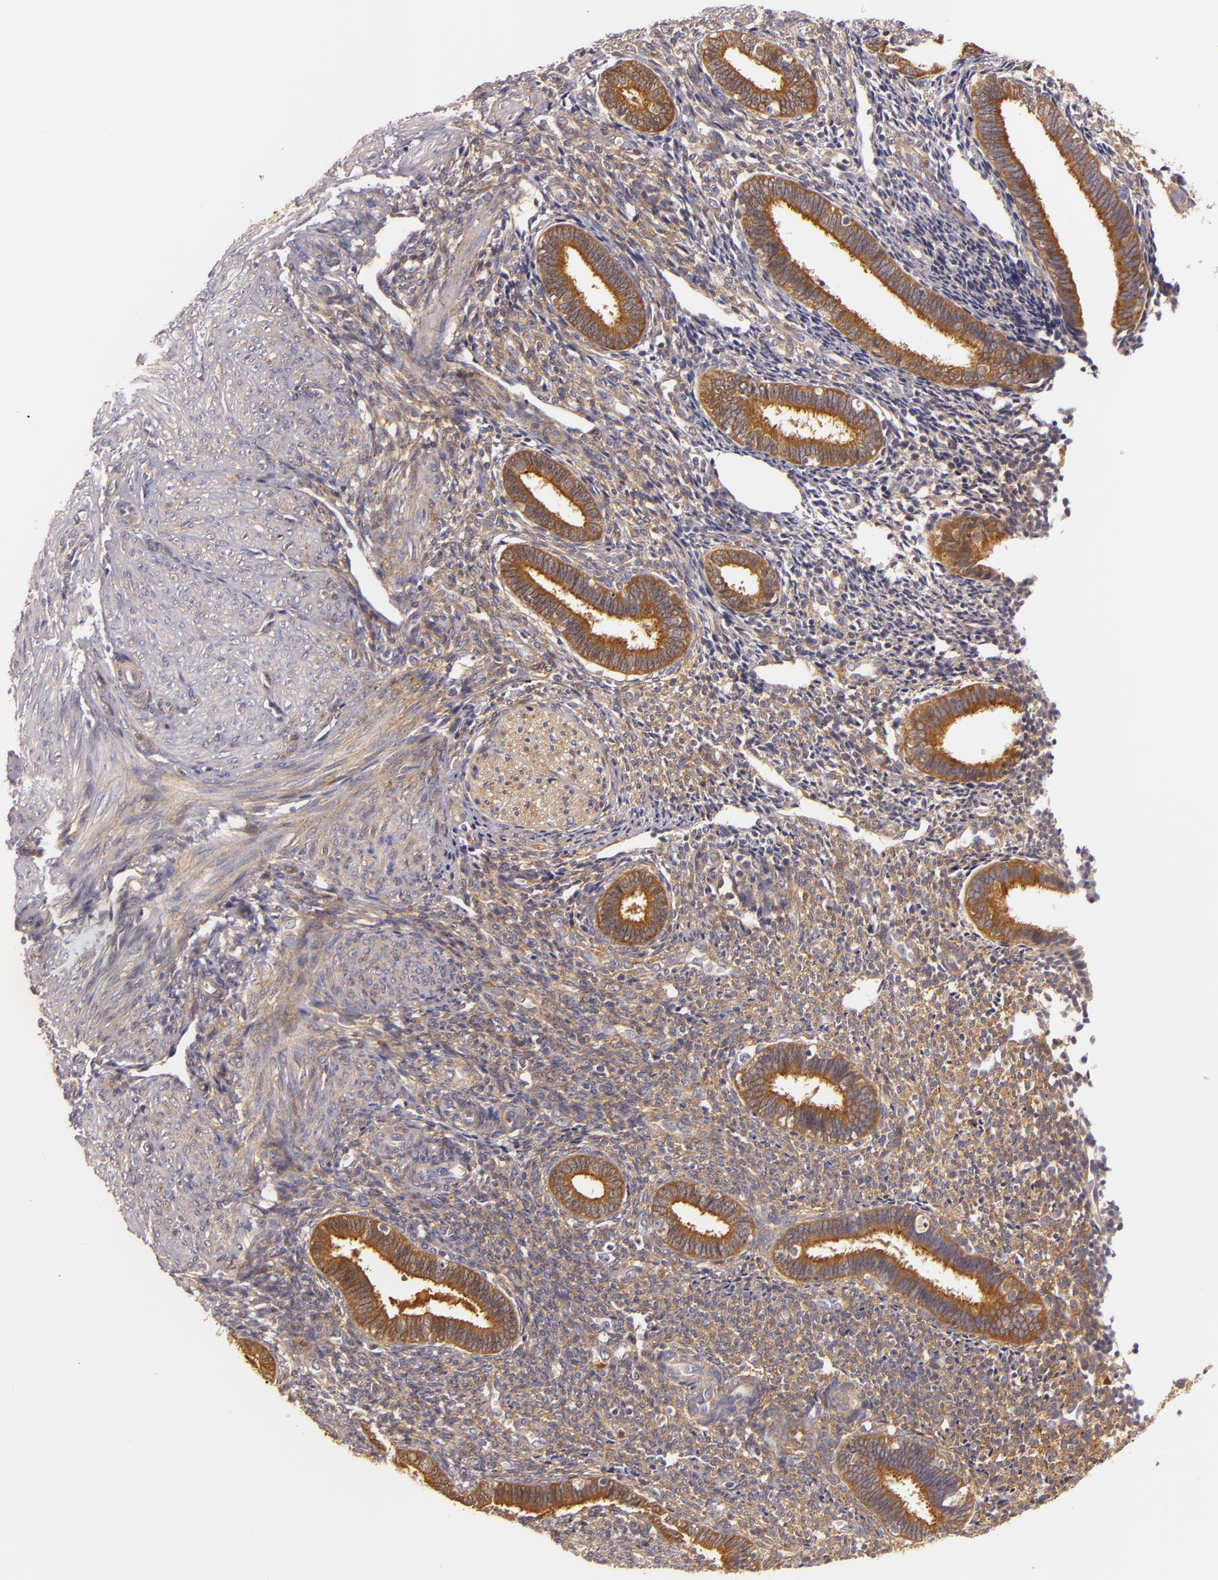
{"staining": {"intensity": "weak", "quantity": ">75%", "location": "cytoplasmic/membranous"}, "tissue": "endometrium", "cell_type": "Cells in endometrial stroma", "image_type": "normal", "snomed": [{"axis": "morphology", "description": "Normal tissue, NOS"}, {"axis": "topography", "description": "Endometrium"}], "caption": "Approximately >75% of cells in endometrial stroma in benign human endometrium exhibit weak cytoplasmic/membranous protein positivity as visualized by brown immunohistochemical staining.", "gene": "TOM1", "patient": {"sex": "female", "age": 27}}